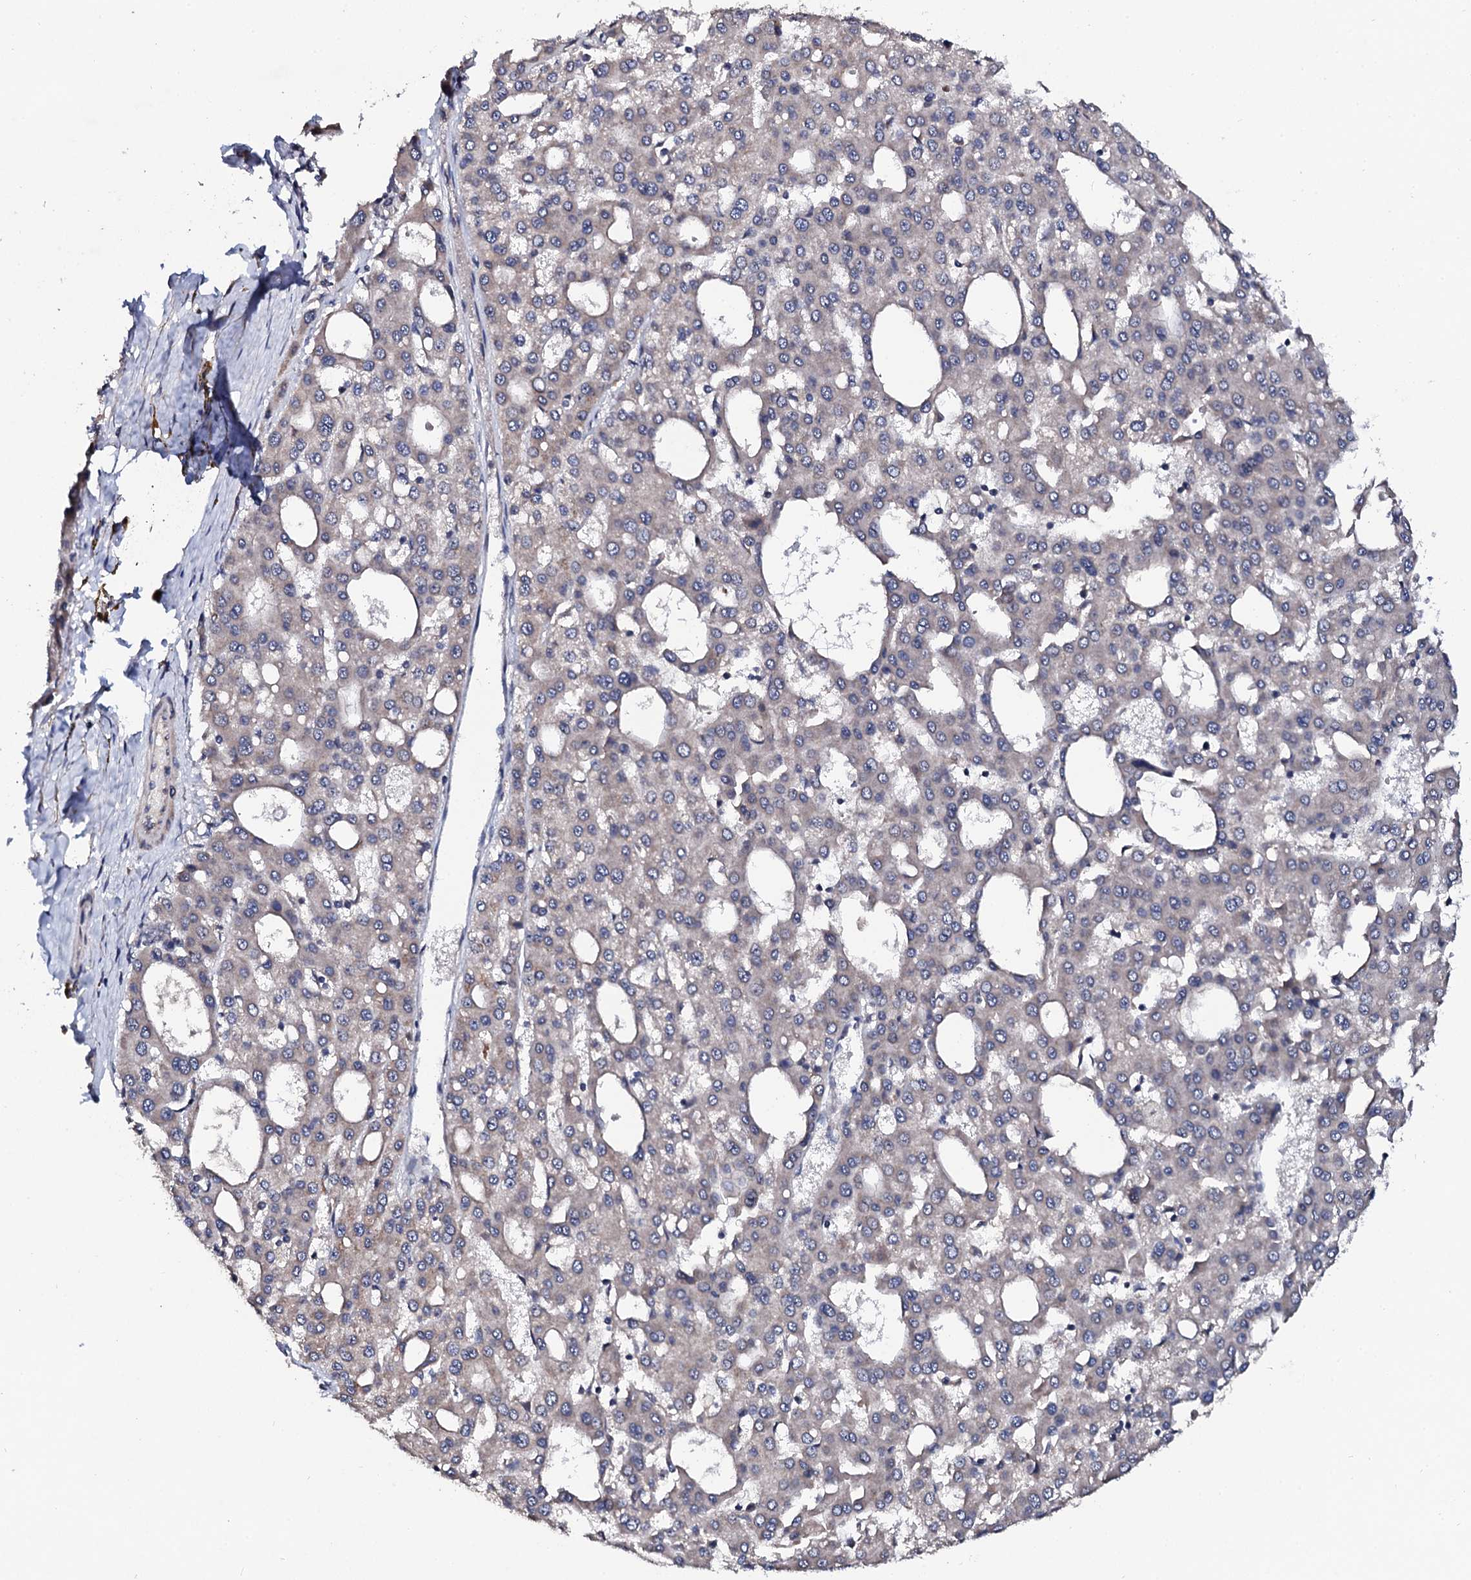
{"staining": {"intensity": "negative", "quantity": "none", "location": "none"}, "tissue": "liver cancer", "cell_type": "Tumor cells", "image_type": "cancer", "snomed": [{"axis": "morphology", "description": "Carcinoma, Hepatocellular, NOS"}, {"axis": "topography", "description": "Liver"}], "caption": "Hepatocellular carcinoma (liver) was stained to show a protein in brown. There is no significant positivity in tumor cells. (DAB (3,3'-diaminobenzidine) immunohistochemistry (IHC) visualized using brightfield microscopy, high magnification).", "gene": "IP6K1", "patient": {"sex": "male", "age": 47}}